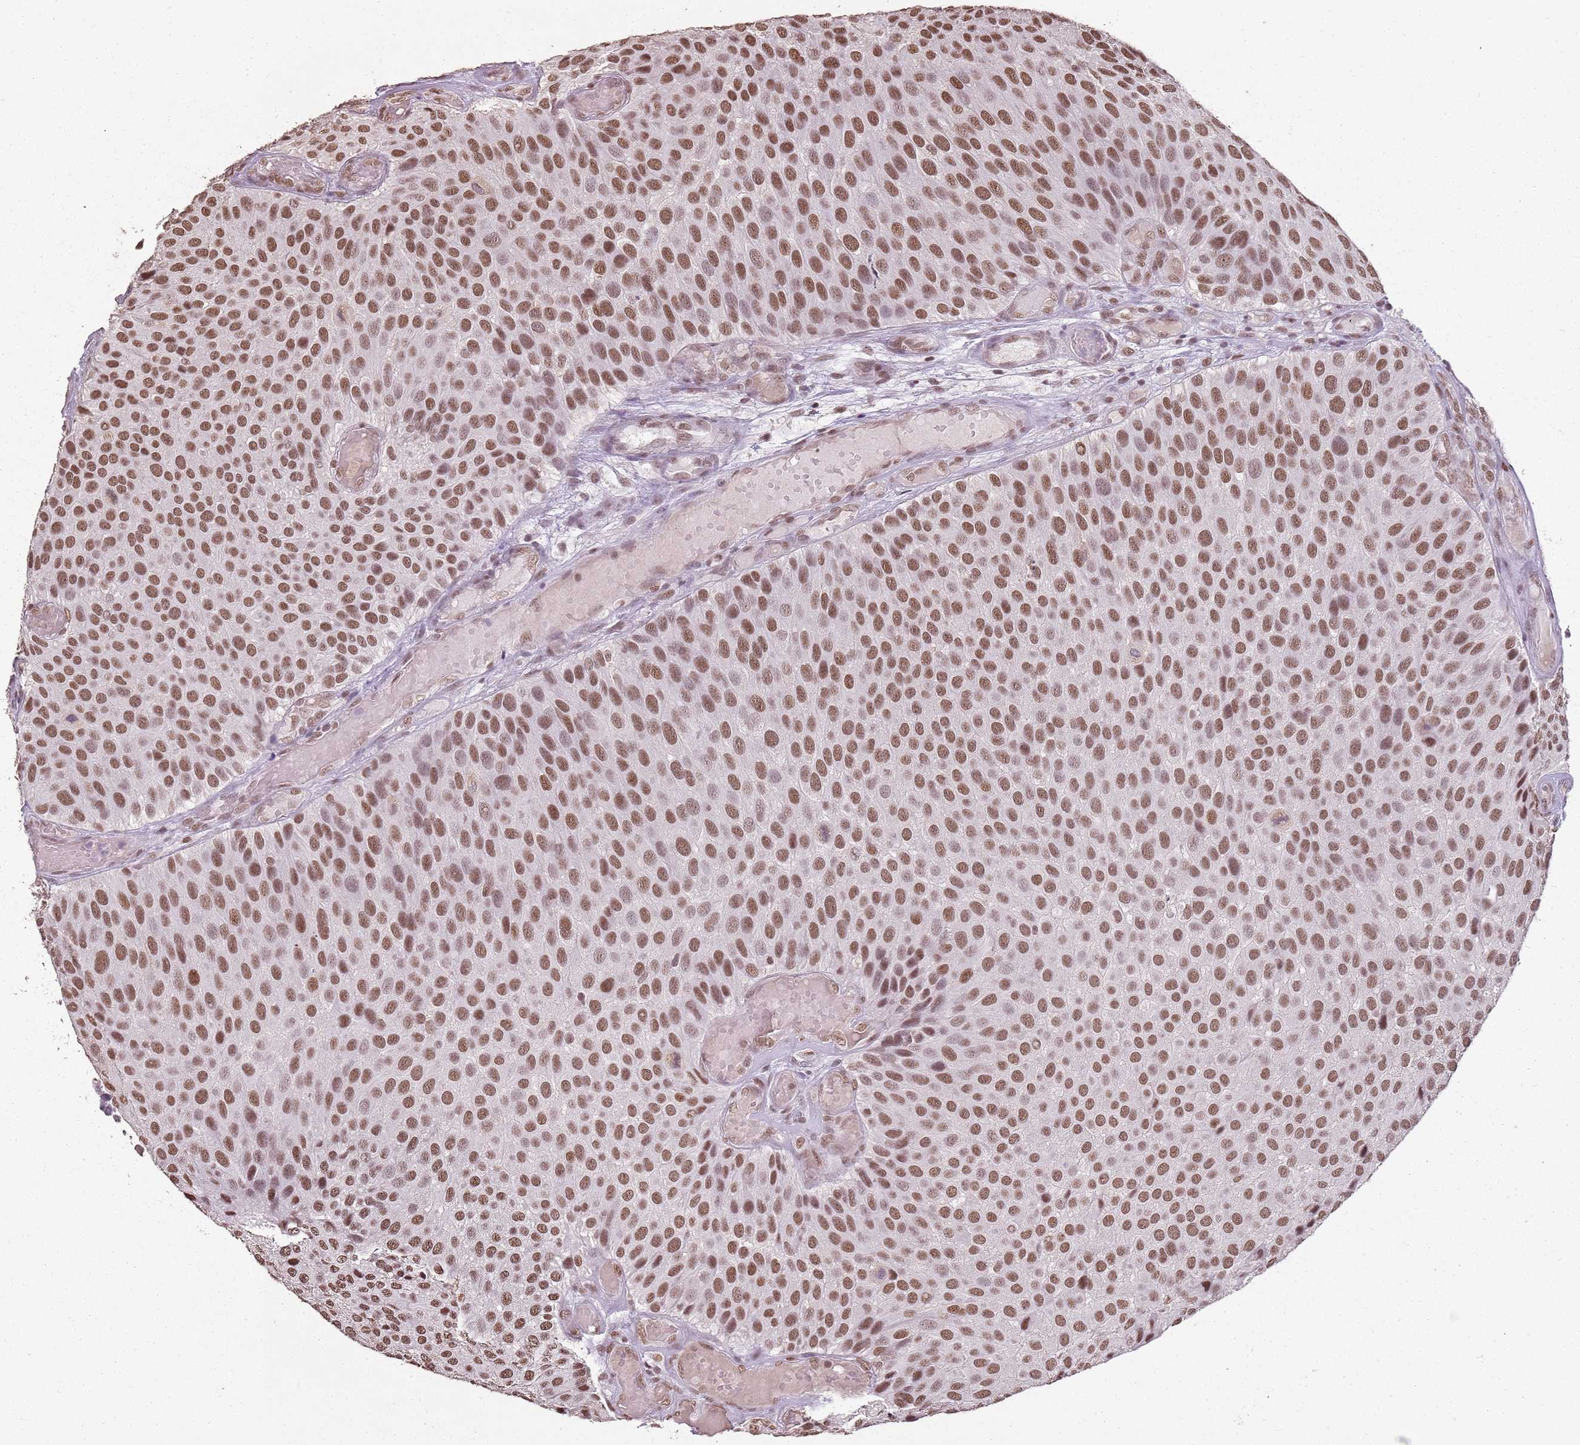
{"staining": {"intensity": "moderate", "quantity": ">75%", "location": "nuclear"}, "tissue": "urothelial cancer", "cell_type": "Tumor cells", "image_type": "cancer", "snomed": [{"axis": "morphology", "description": "Urothelial carcinoma, Low grade"}, {"axis": "topography", "description": "Urinary bladder"}], "caption": "An image showing moderate nuclear staining in about >75% of tumor cells in urothelial cancer, as visualized by brown immunohistochemical staining.", "gene": "ARL14EP", "patient": {"sex": "male", "age": 89}}